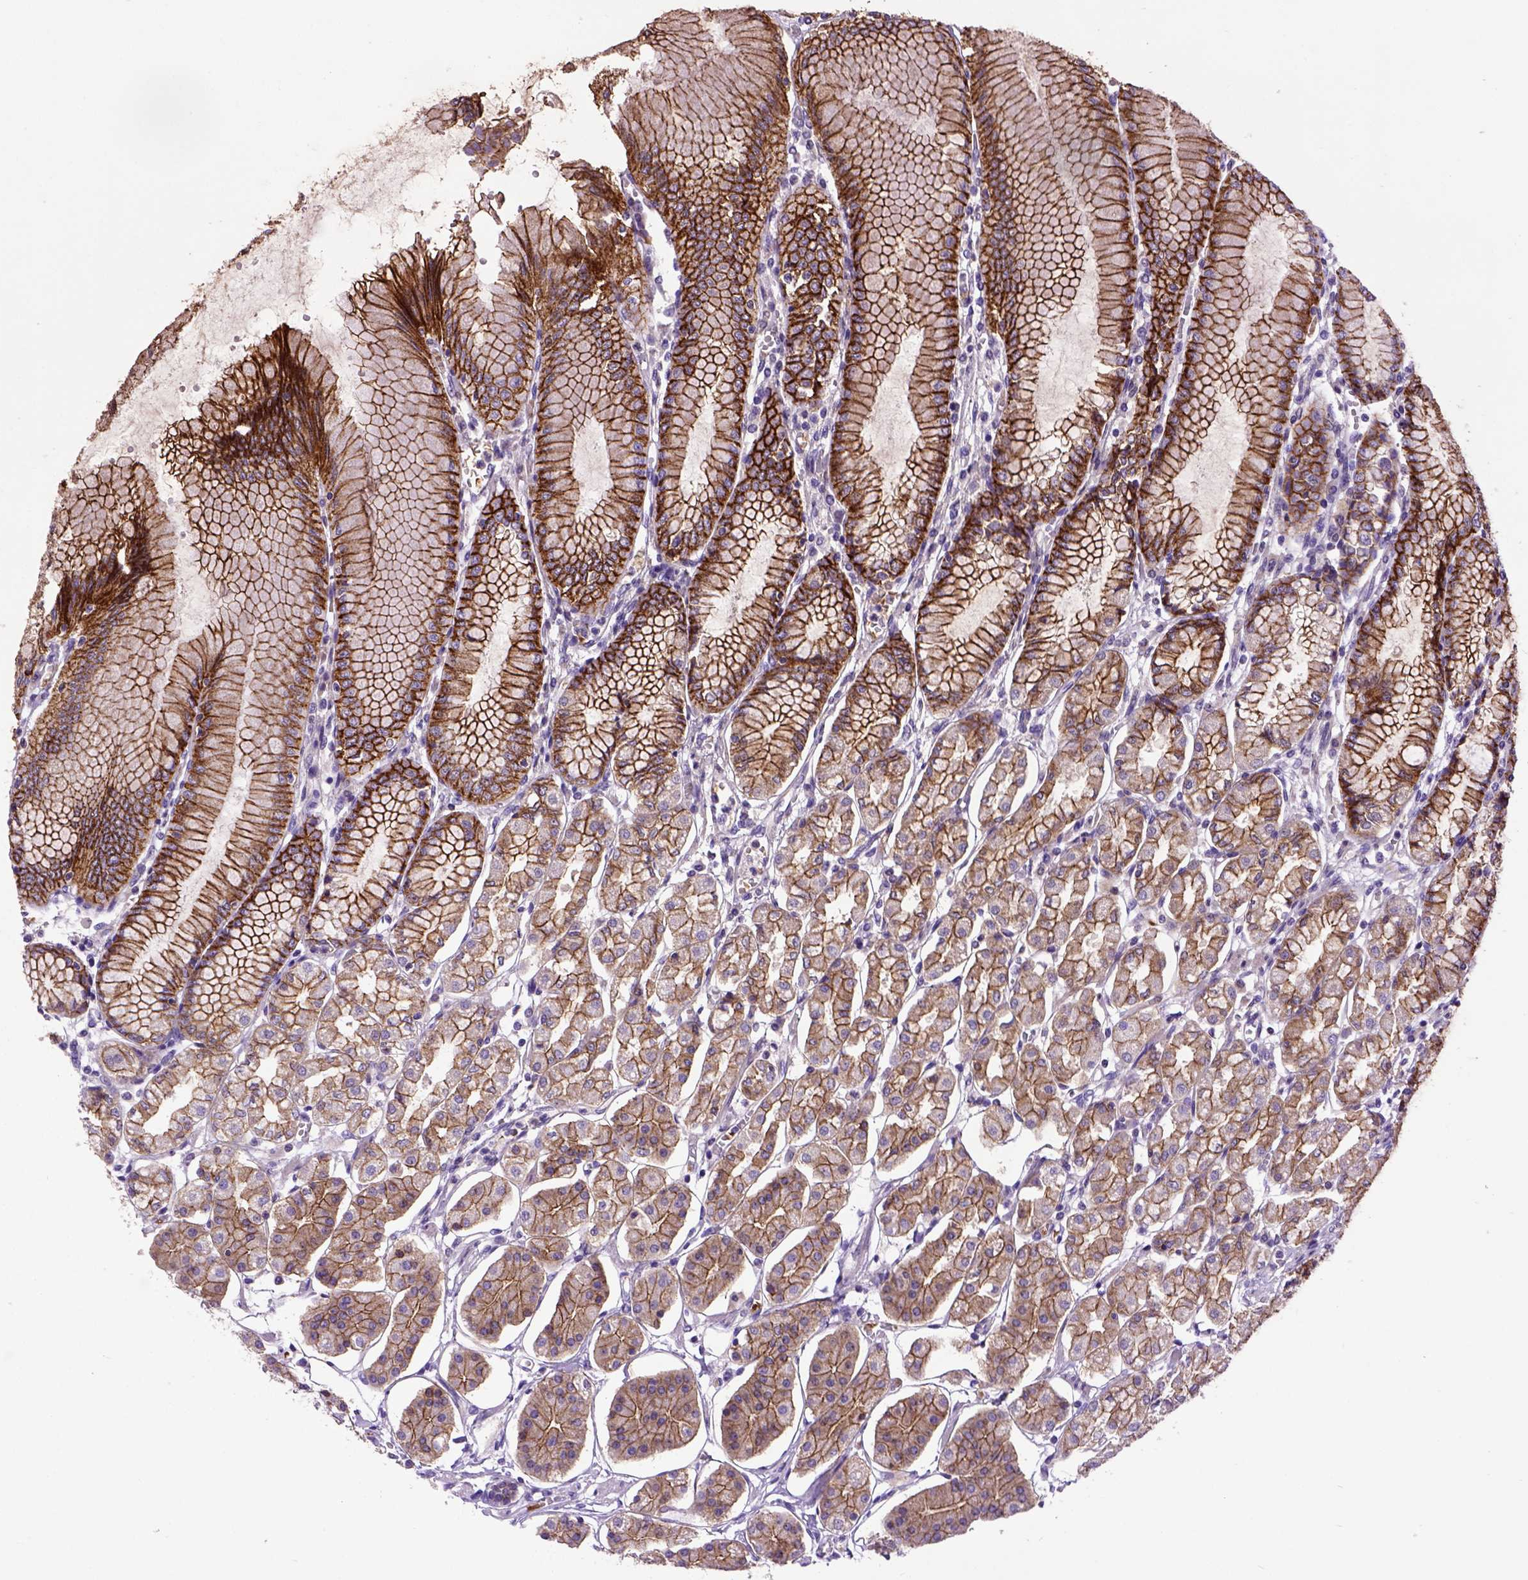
{"staining": {"intensity": "strong", "quantity": ">75%", "location": "cytoplasmic/membranous"}, "tissue": "stomach", "cell_type": "Glandular cells", "image_type": "normal", "snomed": [{"axis": "morphology", "description": "Normal tissue, NOS"}, {"axis": "topography", "description": "Skeletal muscle"}, {"axis": "topography", "description": "Stomach"}], "caption": "The immunohistochemical stain labels strong cytoplasmic/membranous positivity in glandular cells of unremarkable stomach. (DAB IHC with brightfield microscopy, high magnification).", "gene": "CDH1", "patient": {"sex": "female", "age": 57}}